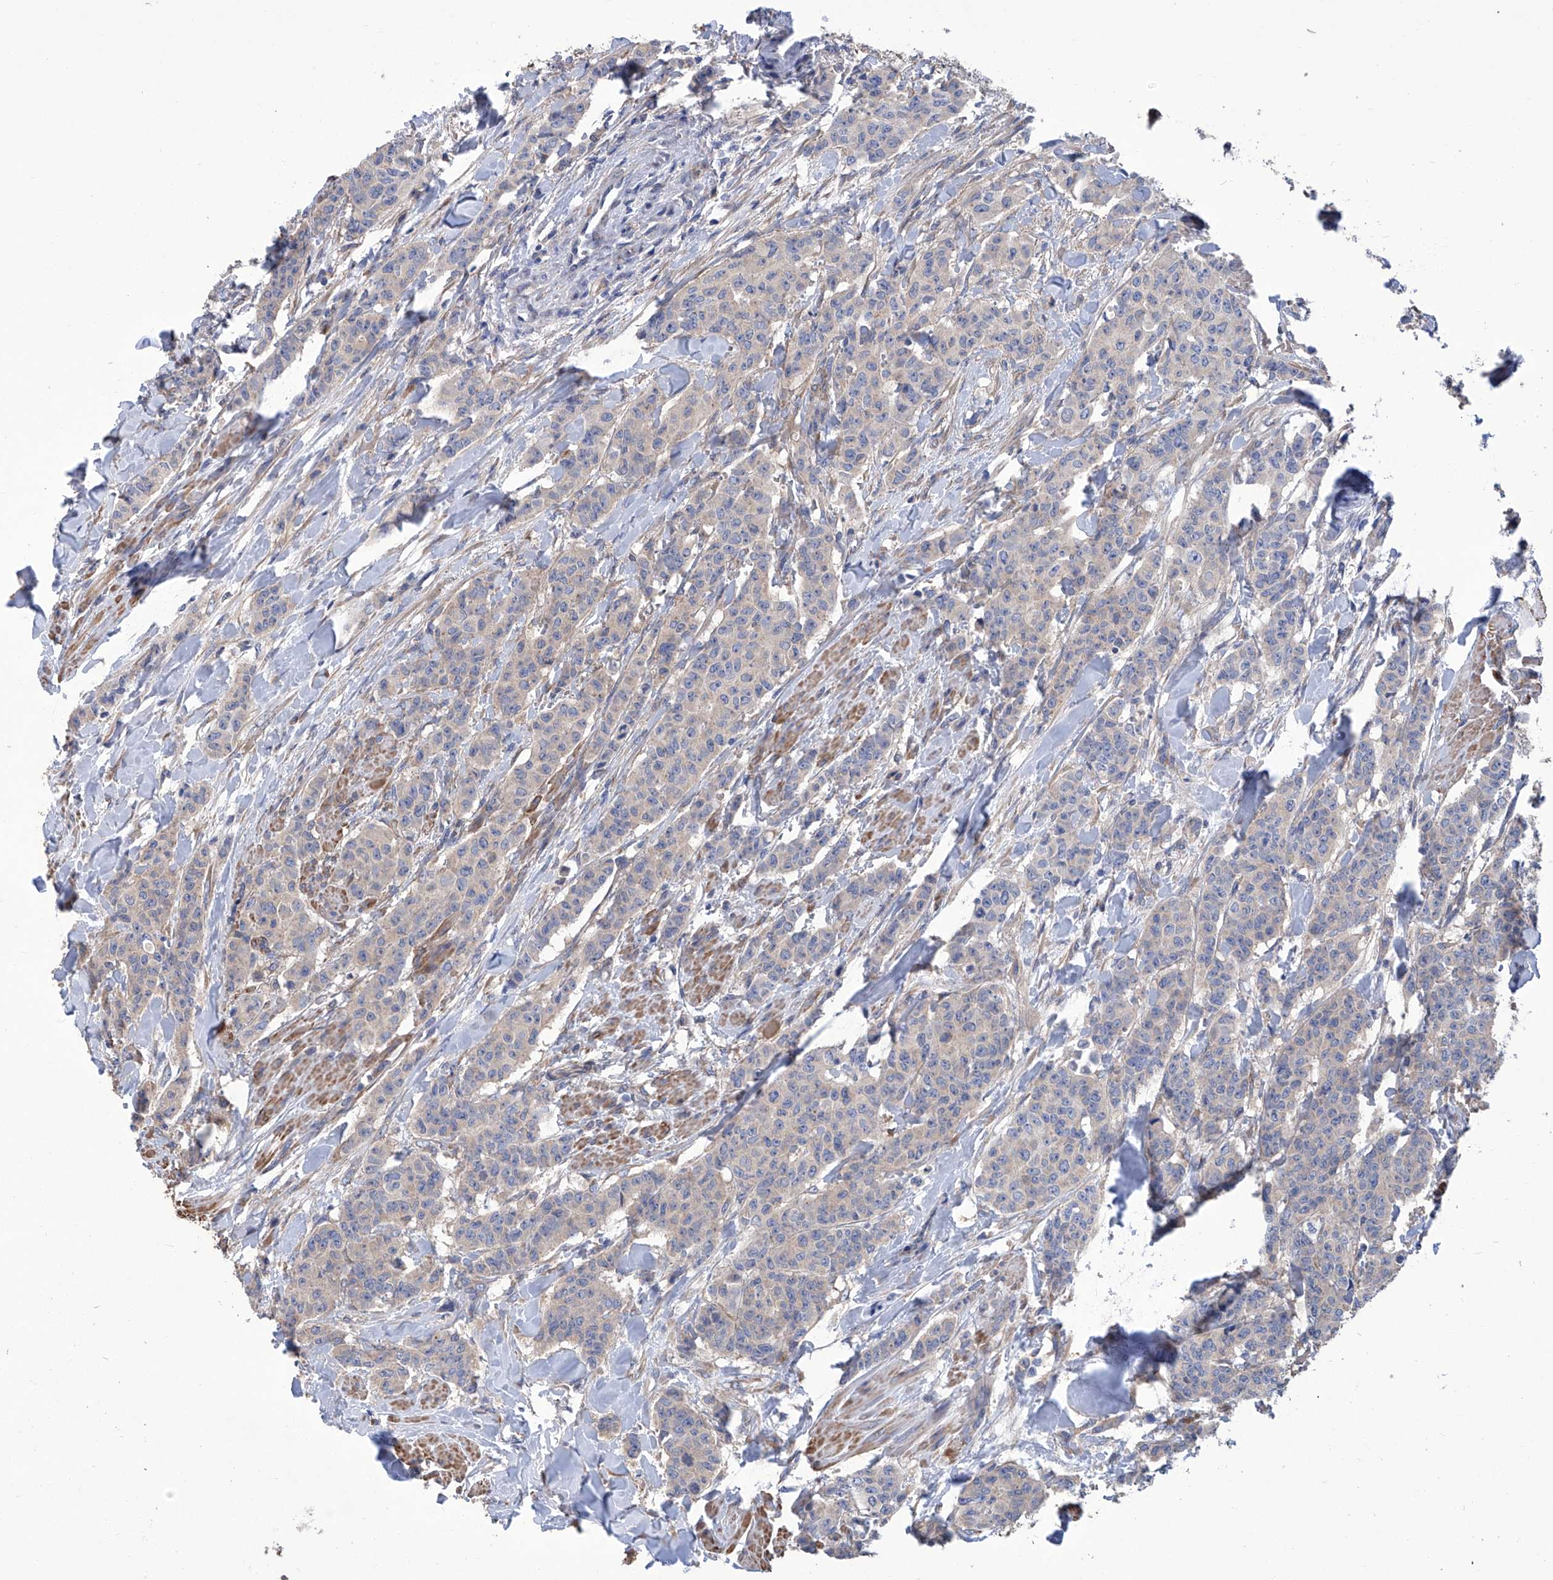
{"staining": {"intensity": "negative", "quantity": "none", "location": "none"}, "tissue": "breast cancer", "cell_type": "Tumor cells", "image_type": "cancer", "snomed": [{"axis": "morphology", "description": "Duct carcinoma"}, {"axis": "topography", "description": "Breast"}], "caption": "Intraductal carcinoma (breast) was stained to show a protein in brown. There is no significant expression in tumor cells.", "gene": "SMS", "patient": {"sex": "female", "age": 40}}